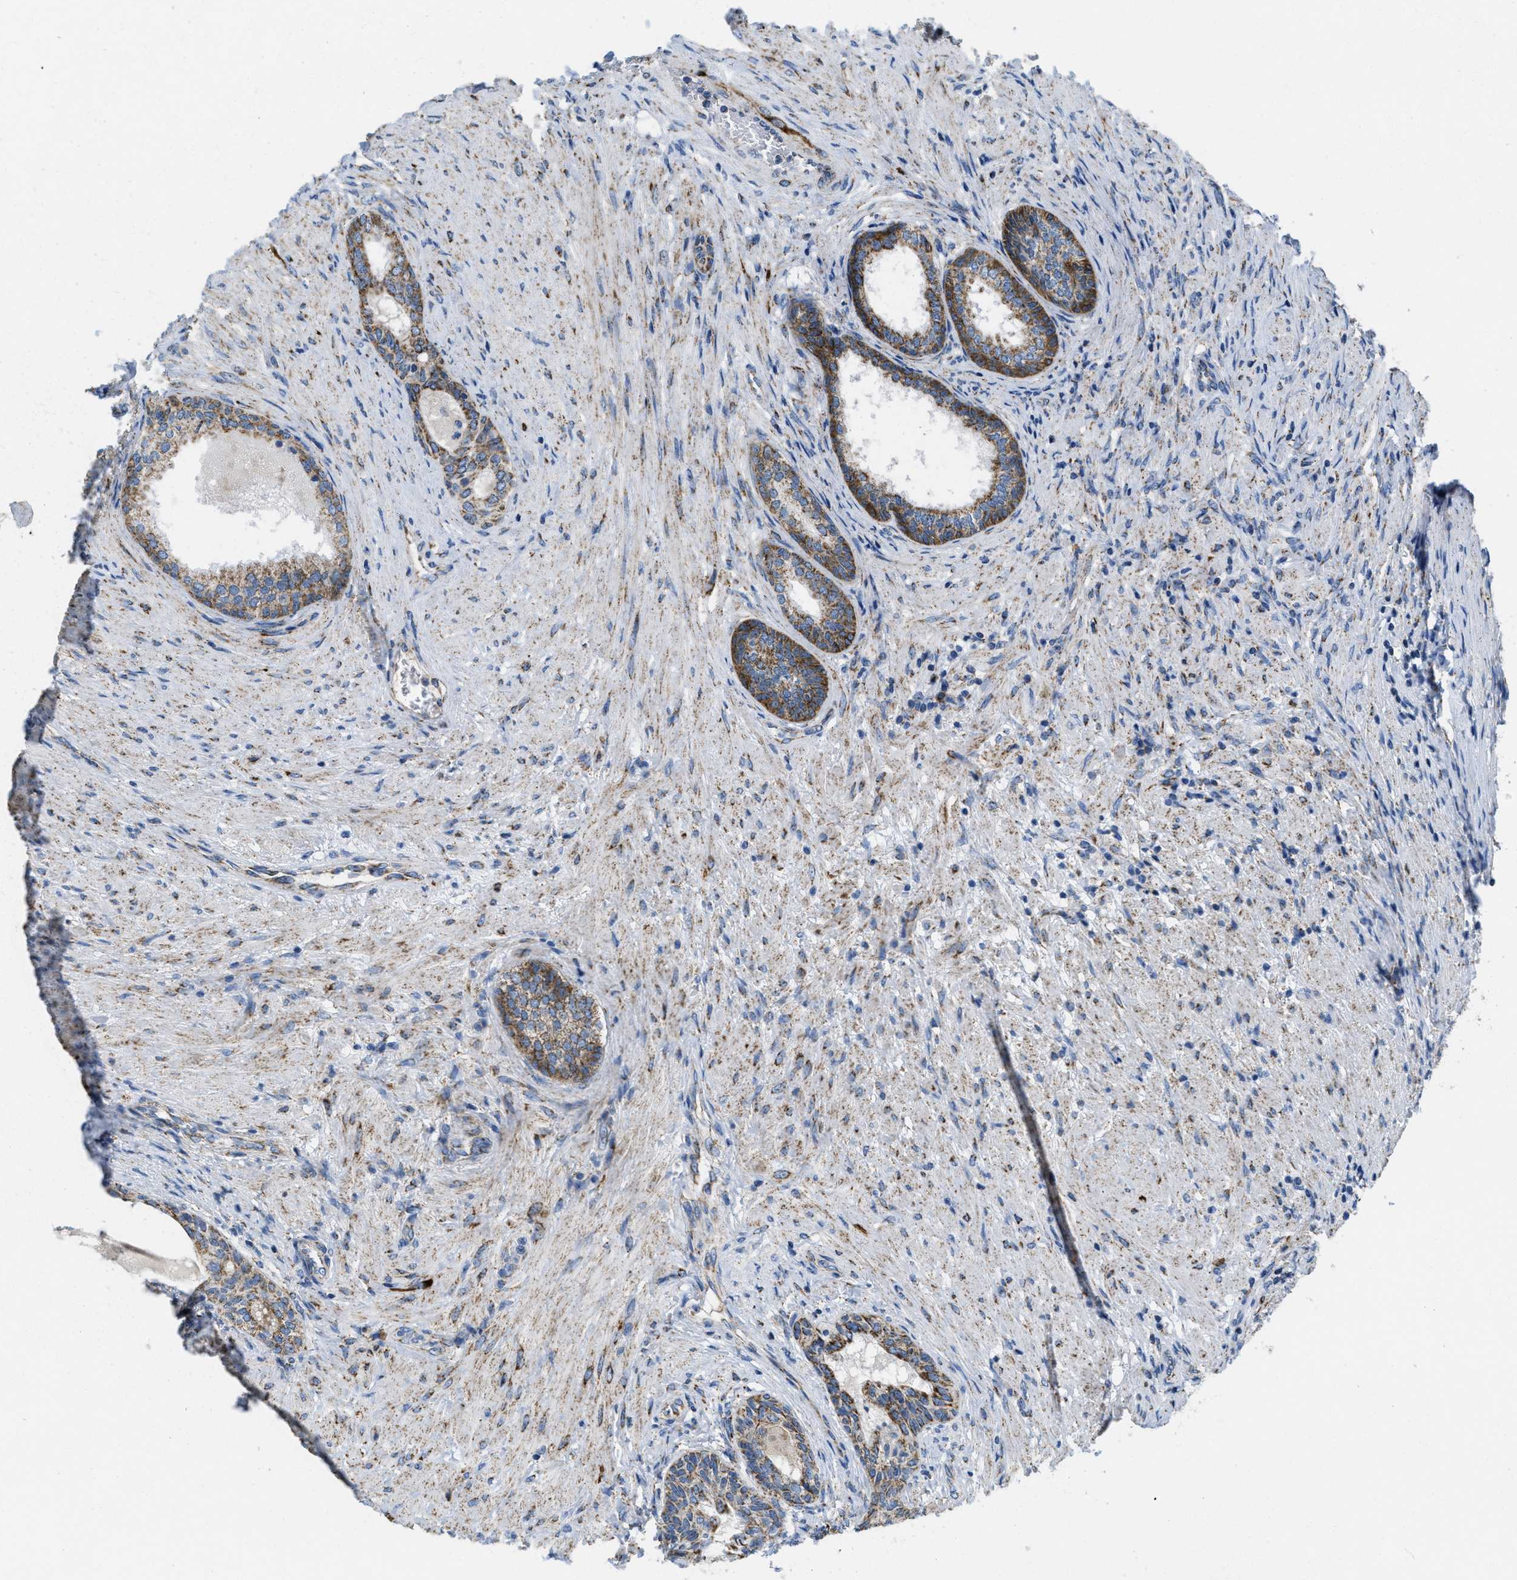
{"staining": {"intensity": "moderate", "quantity": ">75%", "location": "cytoplasmic/membranous"}, "tissue": "prostate", "cell_type": "Glandular cells", "image_type": "normal", "snomed": [{"axis": "morphology", "description": "Normal tissue, NOS"}, {"axis": "topography", "description": "Prostate"}], "caption": "IHC histopathology image of normal human prostate stained for a protein (brown), which reveals medium levels of moderate cytoplasmic/membranous expression in approximately >75% of glandular cells.", "gene": "KCNJ5", "patient": {"sex": "male", "age": 76}}